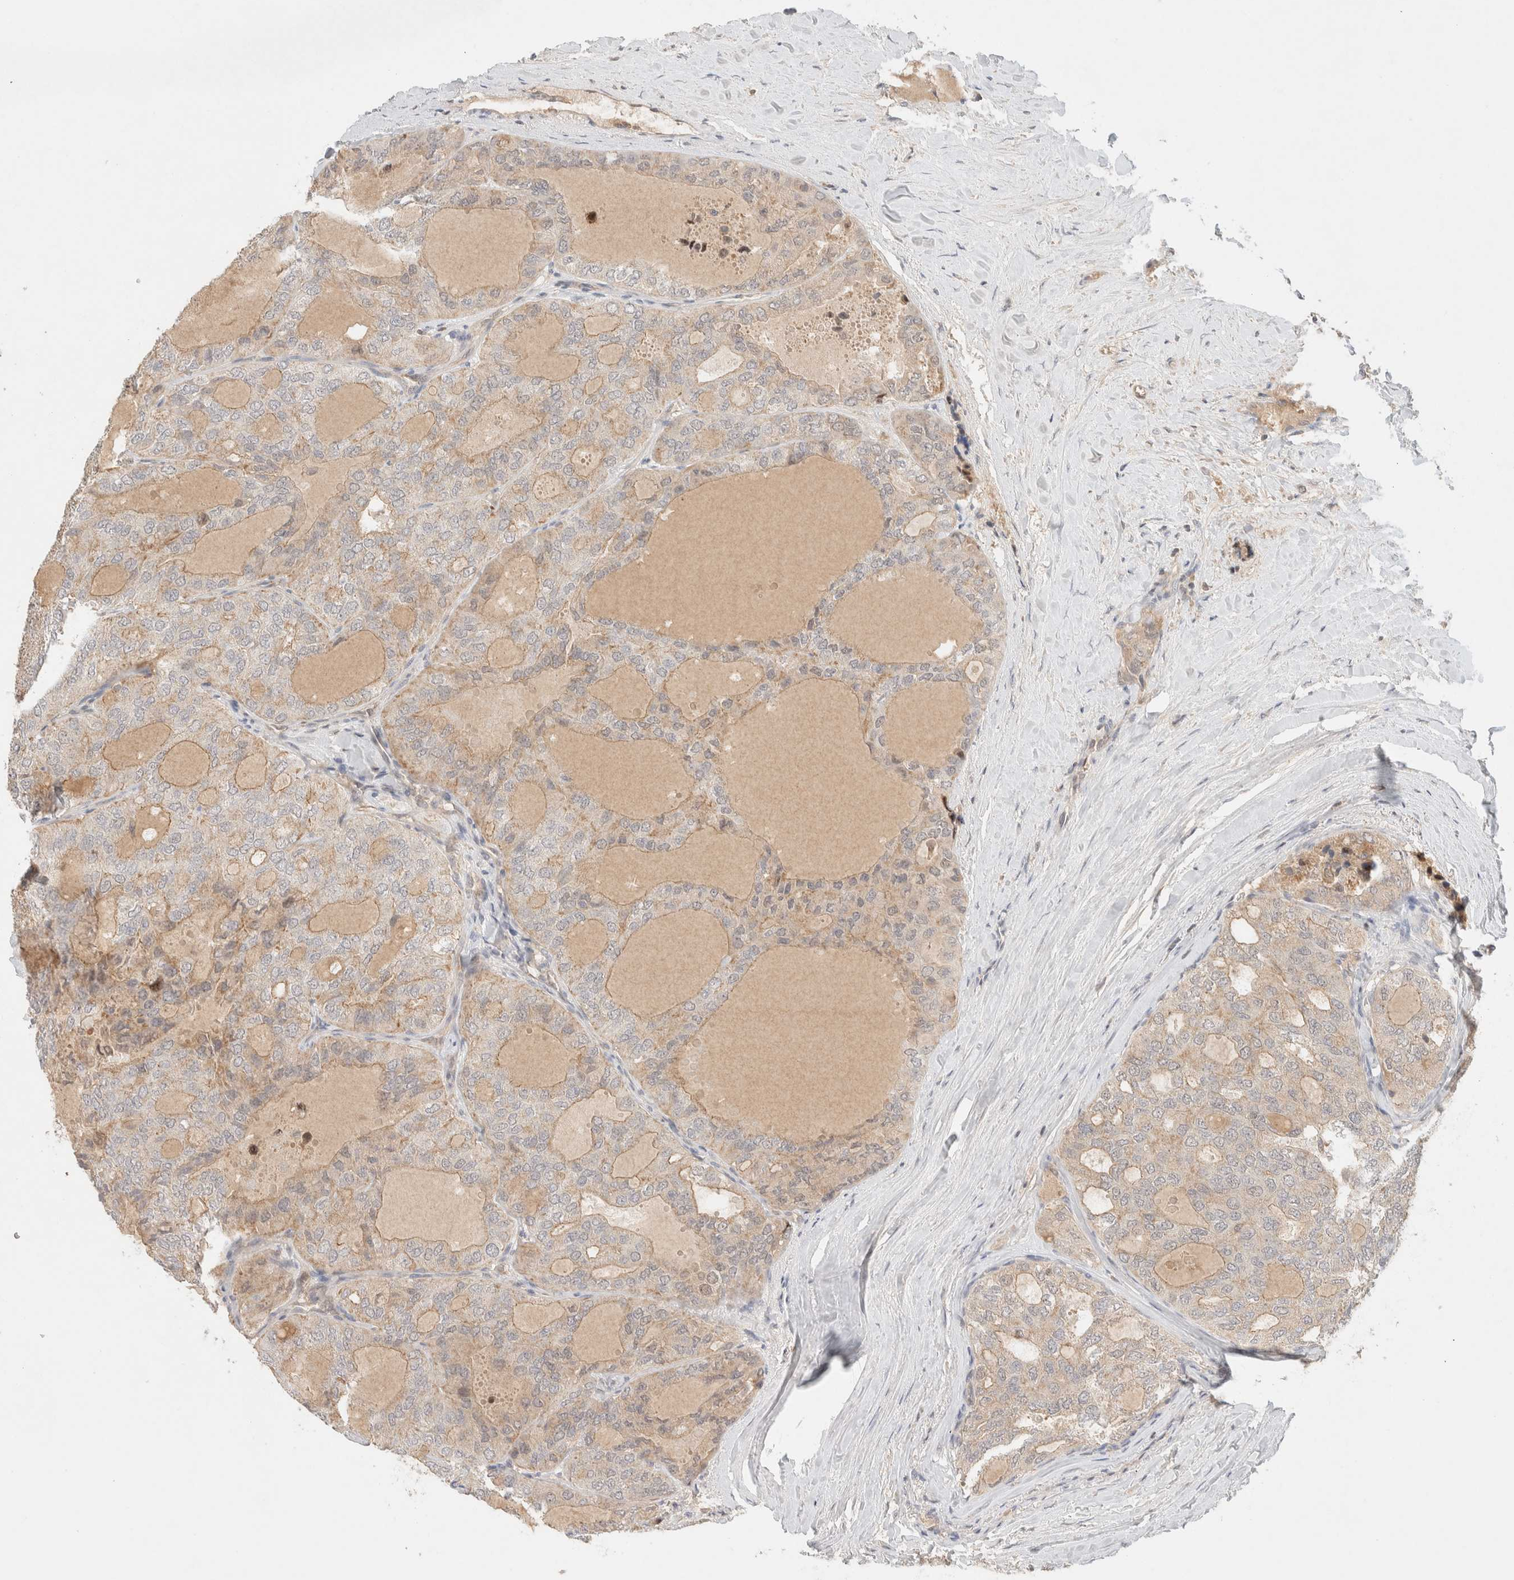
{"staining": {"intensity": "weak", "quantity": "<25%", "location": "cytoplasmic/membranous"}, "tissue": "thyroid cancer", "cell_type": "Tumor cells", "image_type": "cancer", "snomed": [{"axis": "morphology", "description": "Follicular adenoma carcinoma, NOS"}, {"axis": "topography", "description": "Thyroid gland"}], "caption": "DAB (3,3'-diaminobenzidine) immunohistochemical staining of human thyroid cancer demonstrates no significant positivity in tumor cells.", "gene": "MRM3", "patient": {"sex": "male", "age": 75}}